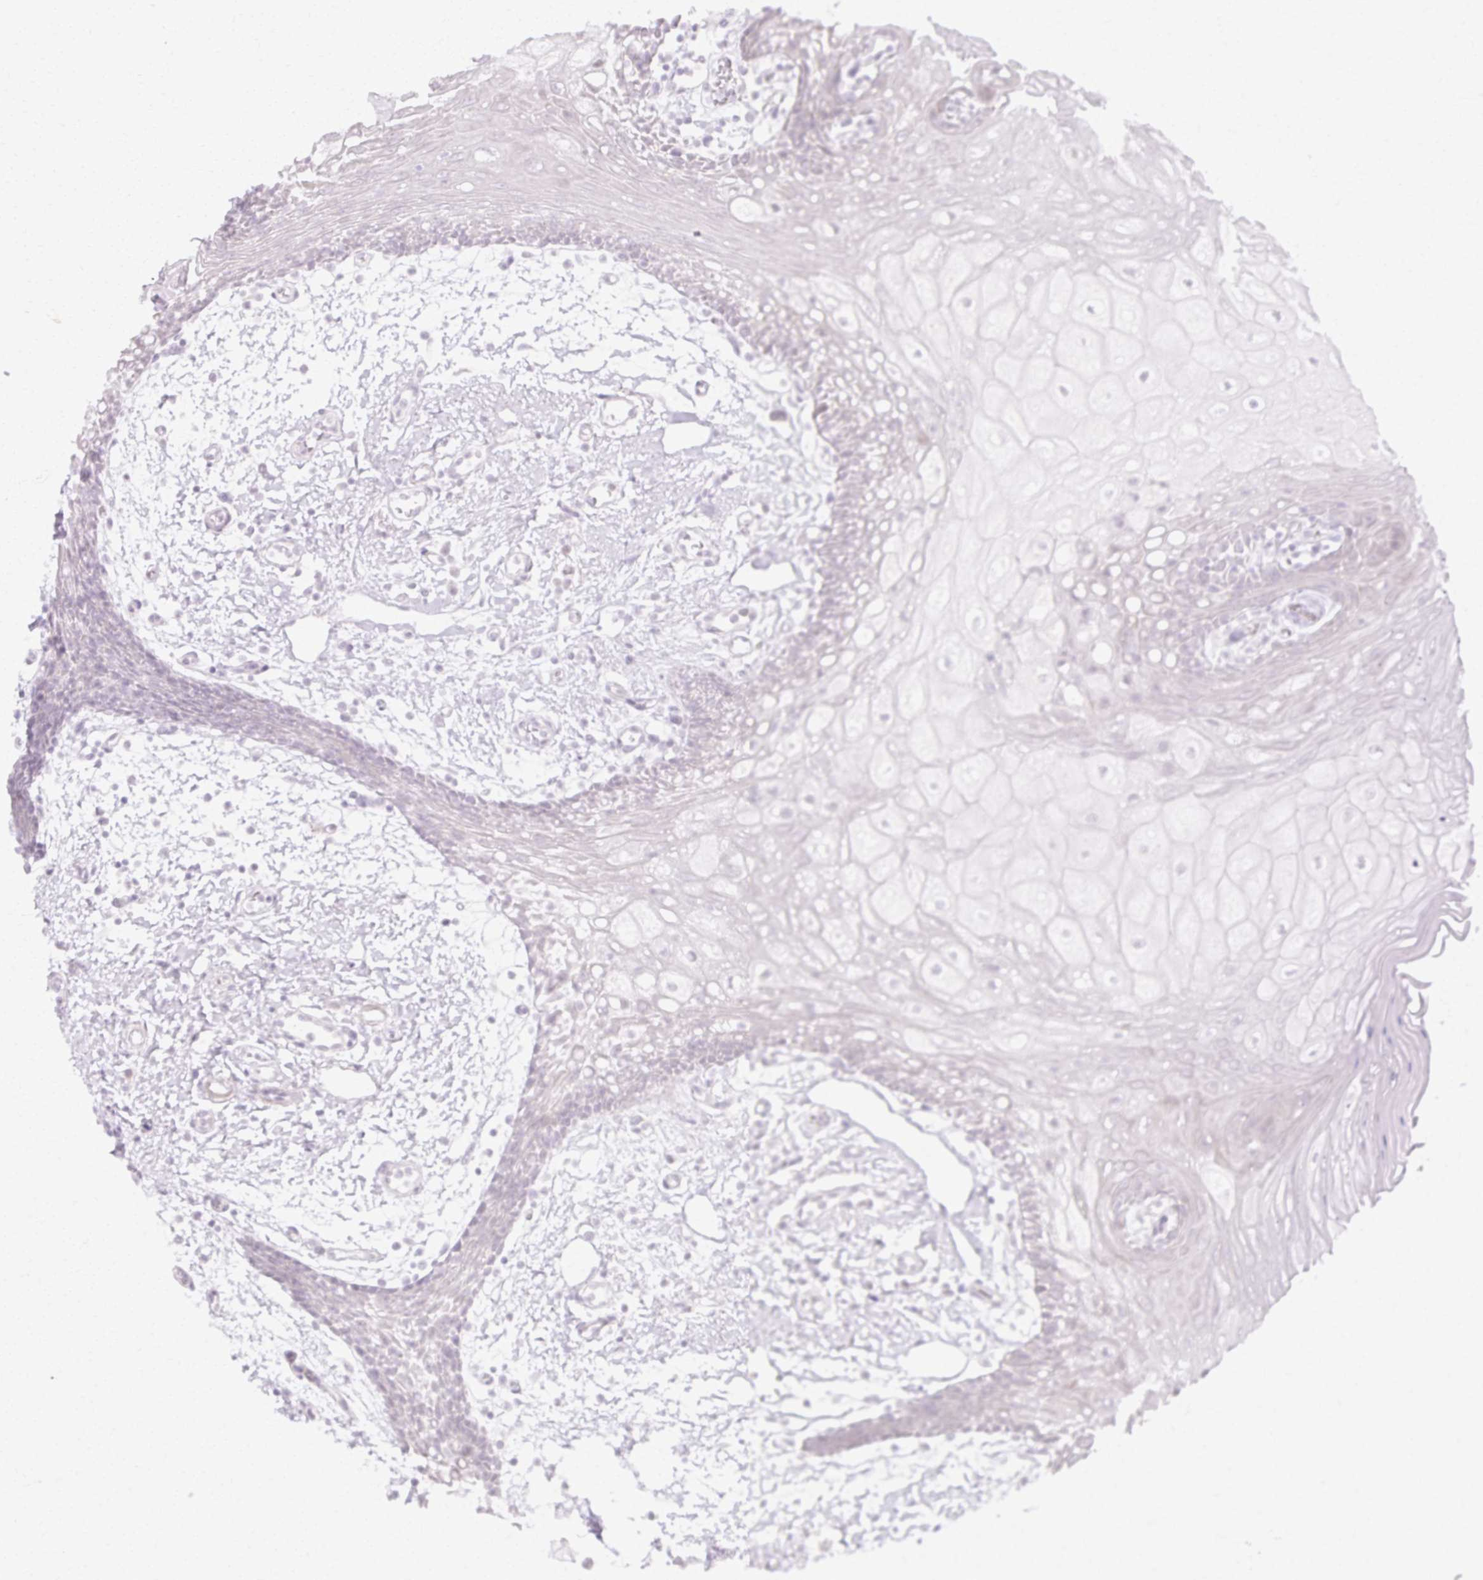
{"staining": {"intensity": "negative", "quantity": "none", "location": "none"}, "tissue": "oral mucosa", "cell_type": "Squamous epithelial cells", "image_type": "normal", "snomed": [{"axis": "morphology", "description": "Normal tissue, NOS"}, {"axis": "topography", "description": "Oral tissue"}], "caption": "This image is of normal oral mucosa stained with immunohistochemistry to label a protein in brown with the nuclei are counter-stained blue. There is no positivity in squamous epithelial cells. The staining was performed using DAB (3,3'-diaminobenzidine) to visualize the protein expression in brown, while the nuclei were stained in blue with hematoxylin (Magnification: 20x).", "gene": "C3orf49", "patient": {"sex": "female", "age": 59}}